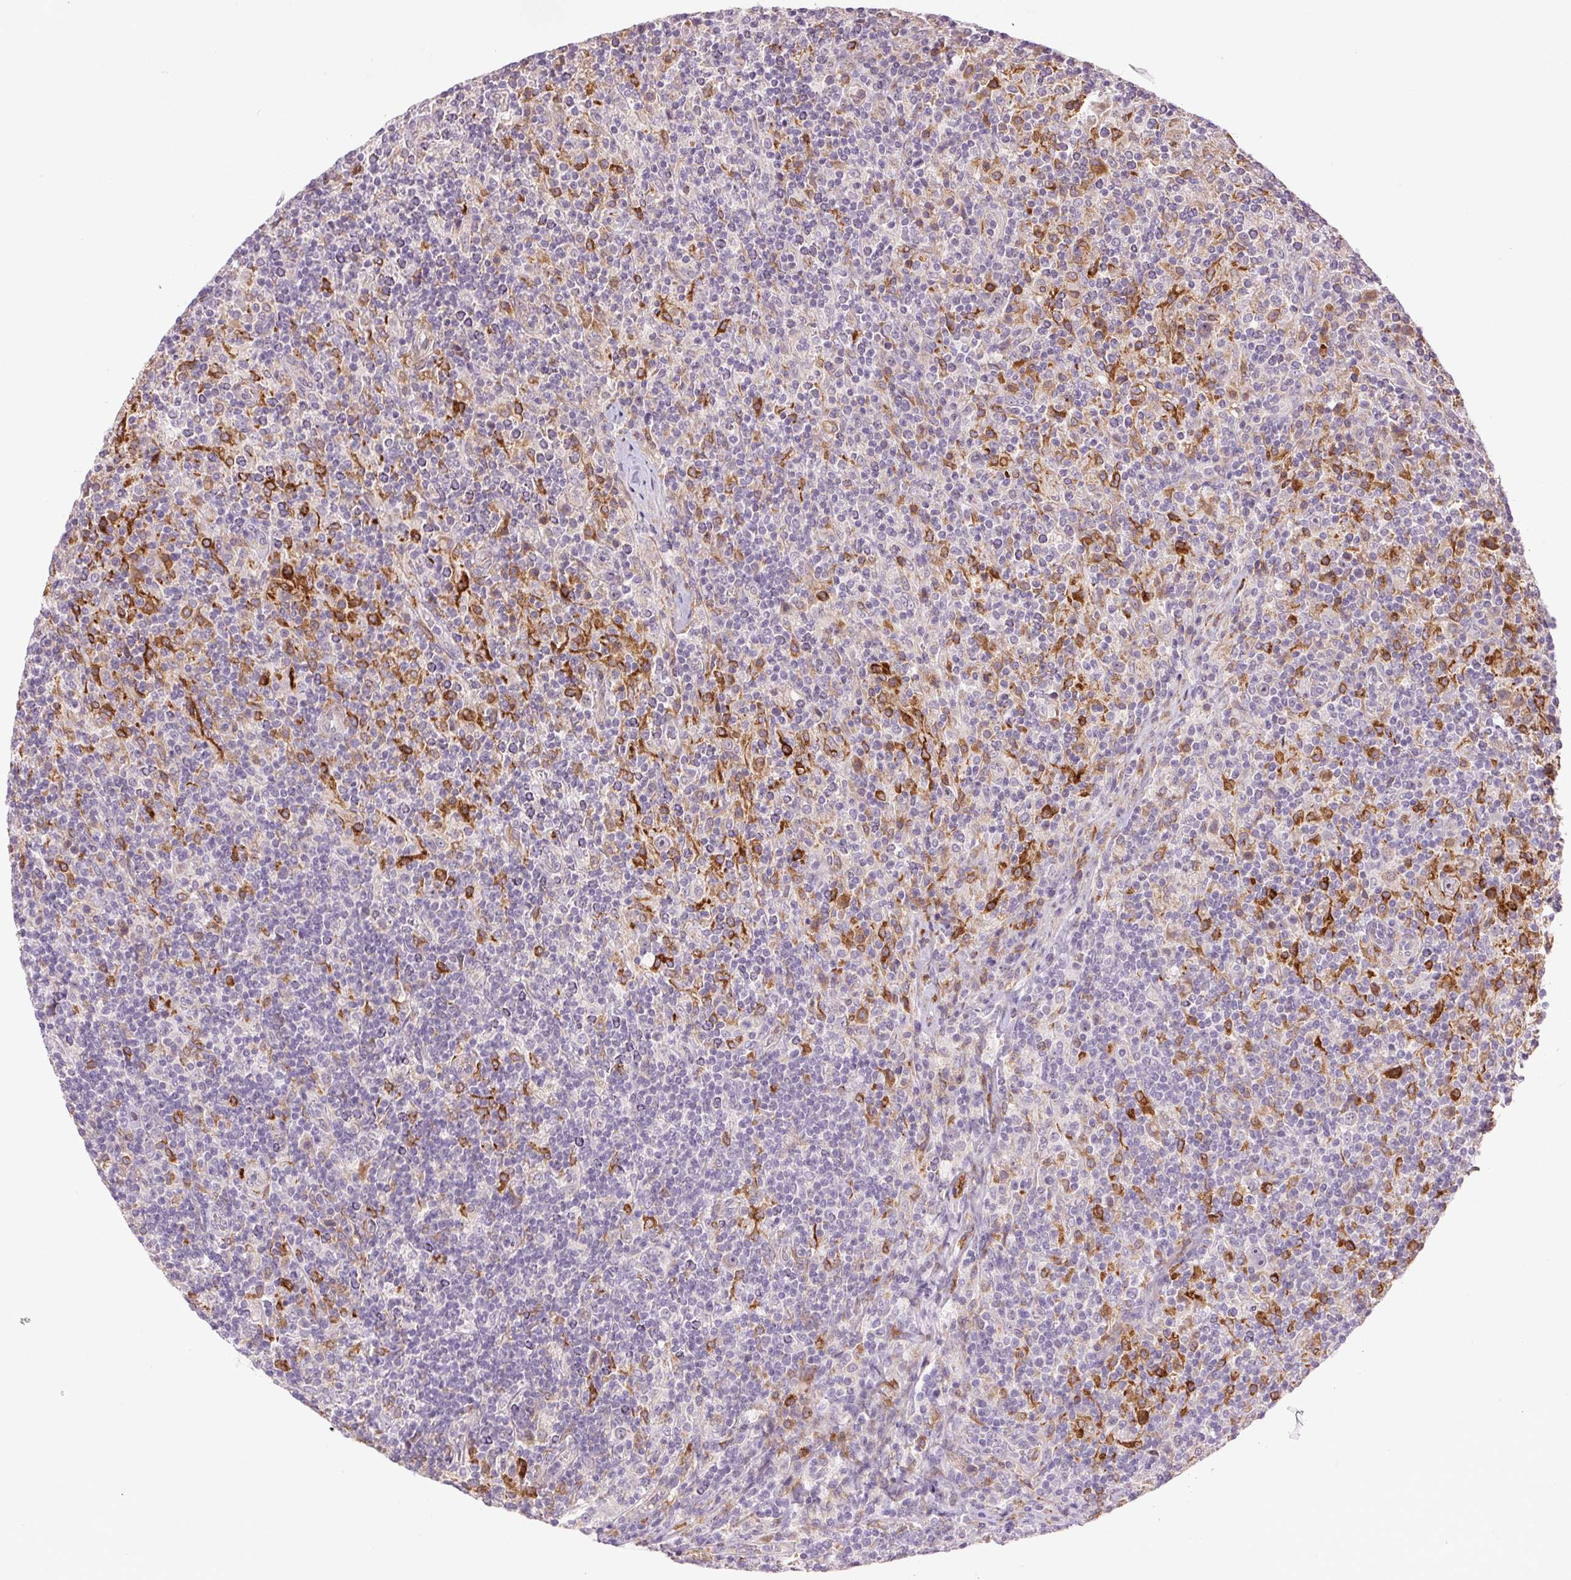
{"staining": {"intensity": "negative", "quantity": "none", "location": "none"}, "tissue": "lymphoma", "cell_type": "Tumor cells", "image_type": "cancer", "snomed": [{"axis": "morphology", "description": "Hodgkin's disease, NOS"}, {"axis": "topography", "description": "Lymph node"}], "caption": "Tumor cells are negative for protein expression in human lymphoma.", "gene": "METTL17", "patient": {"sex": "male", "age": 70}}